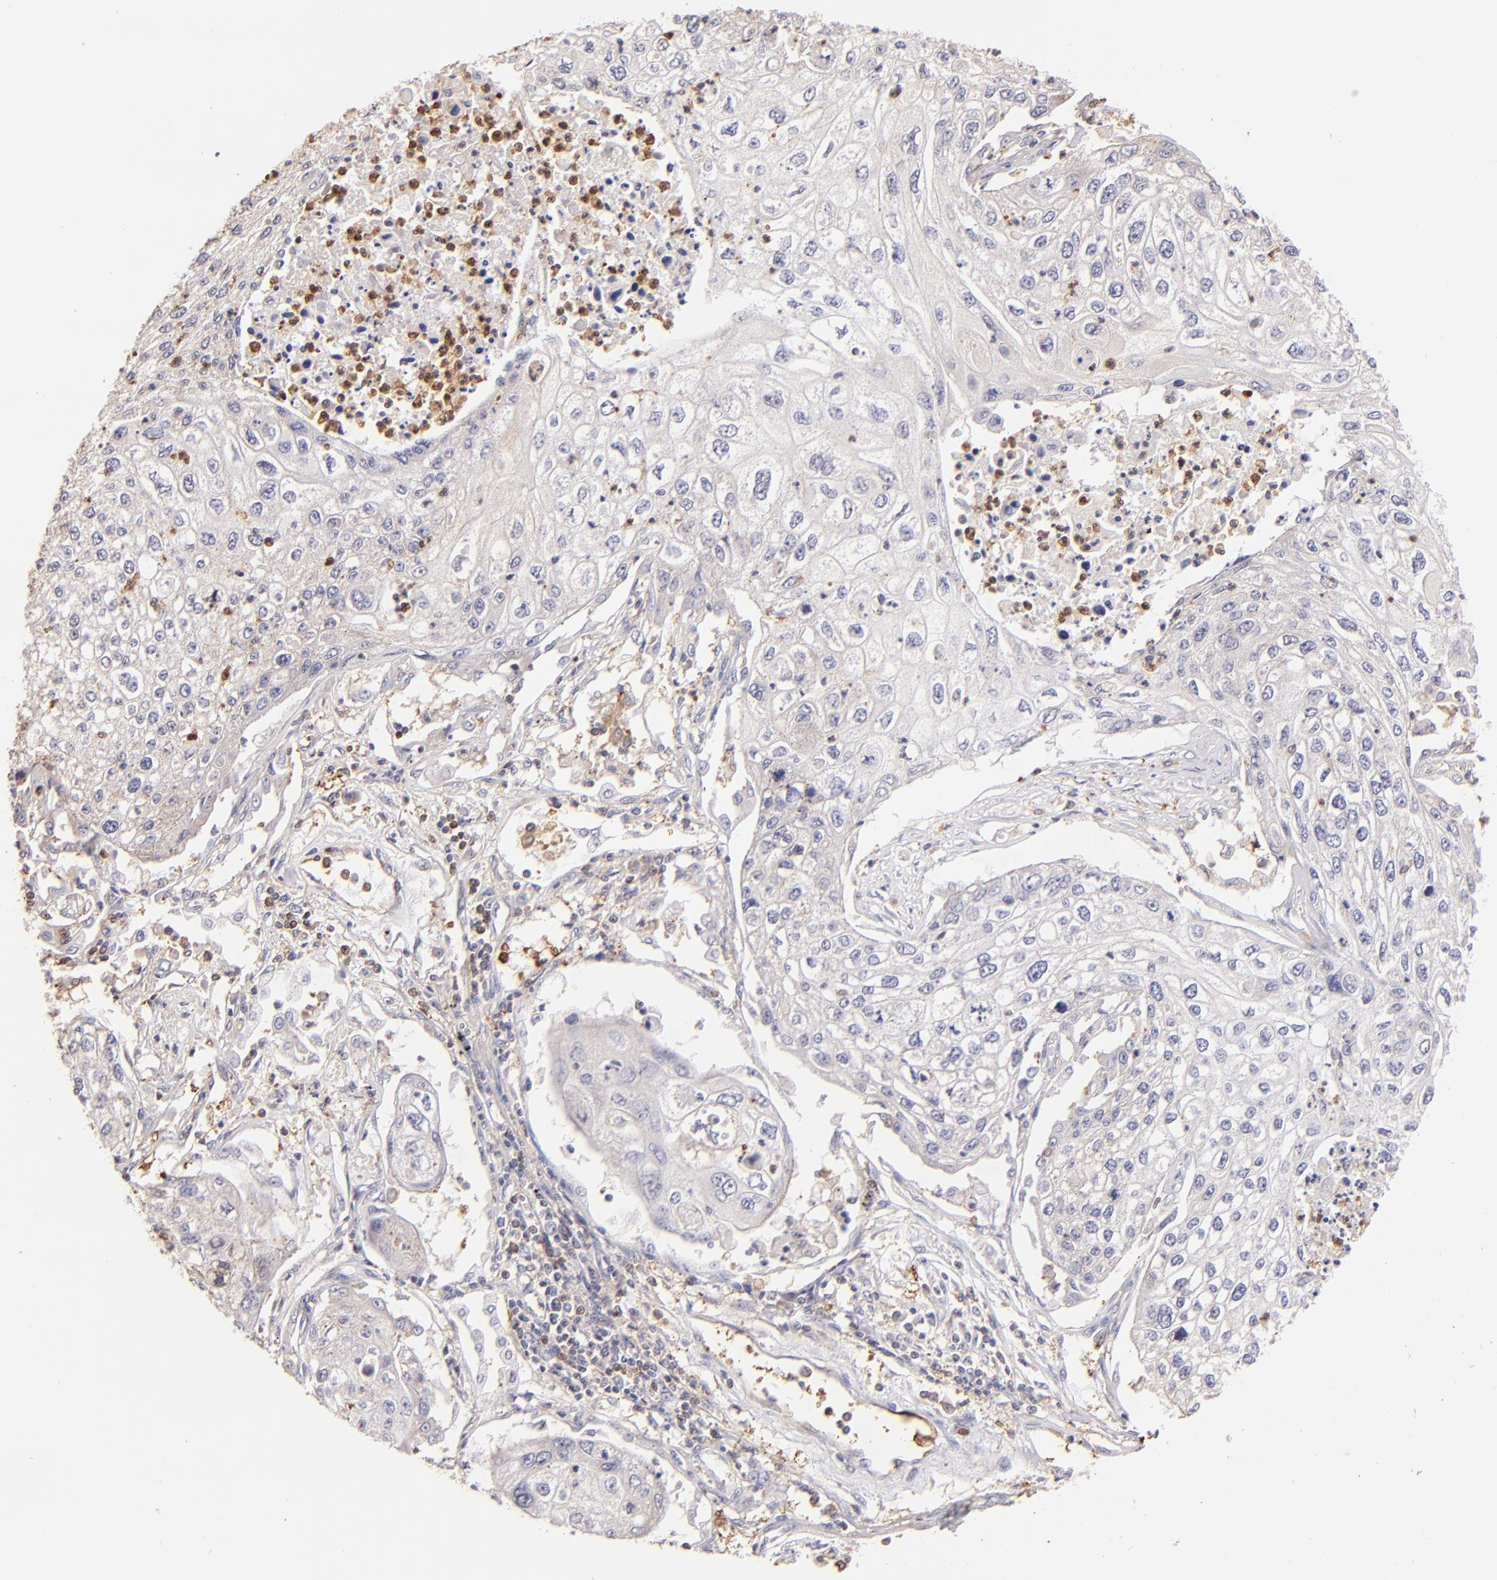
{"staining": {"intensity": "negative", "quantity": "none", "location": "none"}, "tissue": "lung cancer", "cell_type": "Tumor cells", "image_type": "cancer", "snomed": [{"axis": "morphology", "description": "Squamous cell carcinoma, NOS"}, {"axis": "topography", "description": "Lung"}], "caption": "High magnification brightfield microscopy of lung cancer (squamous cell carcinoma) stained with DAB (brown) and counterstained with hematoxylin (blue): tumor cells show no significant expression. The staining is performed using DAB brown chromogen with nuclei counter-stained in using hematoxylin.", "gene": "BTK", "patient": {"sex": "male", "age": 75}}